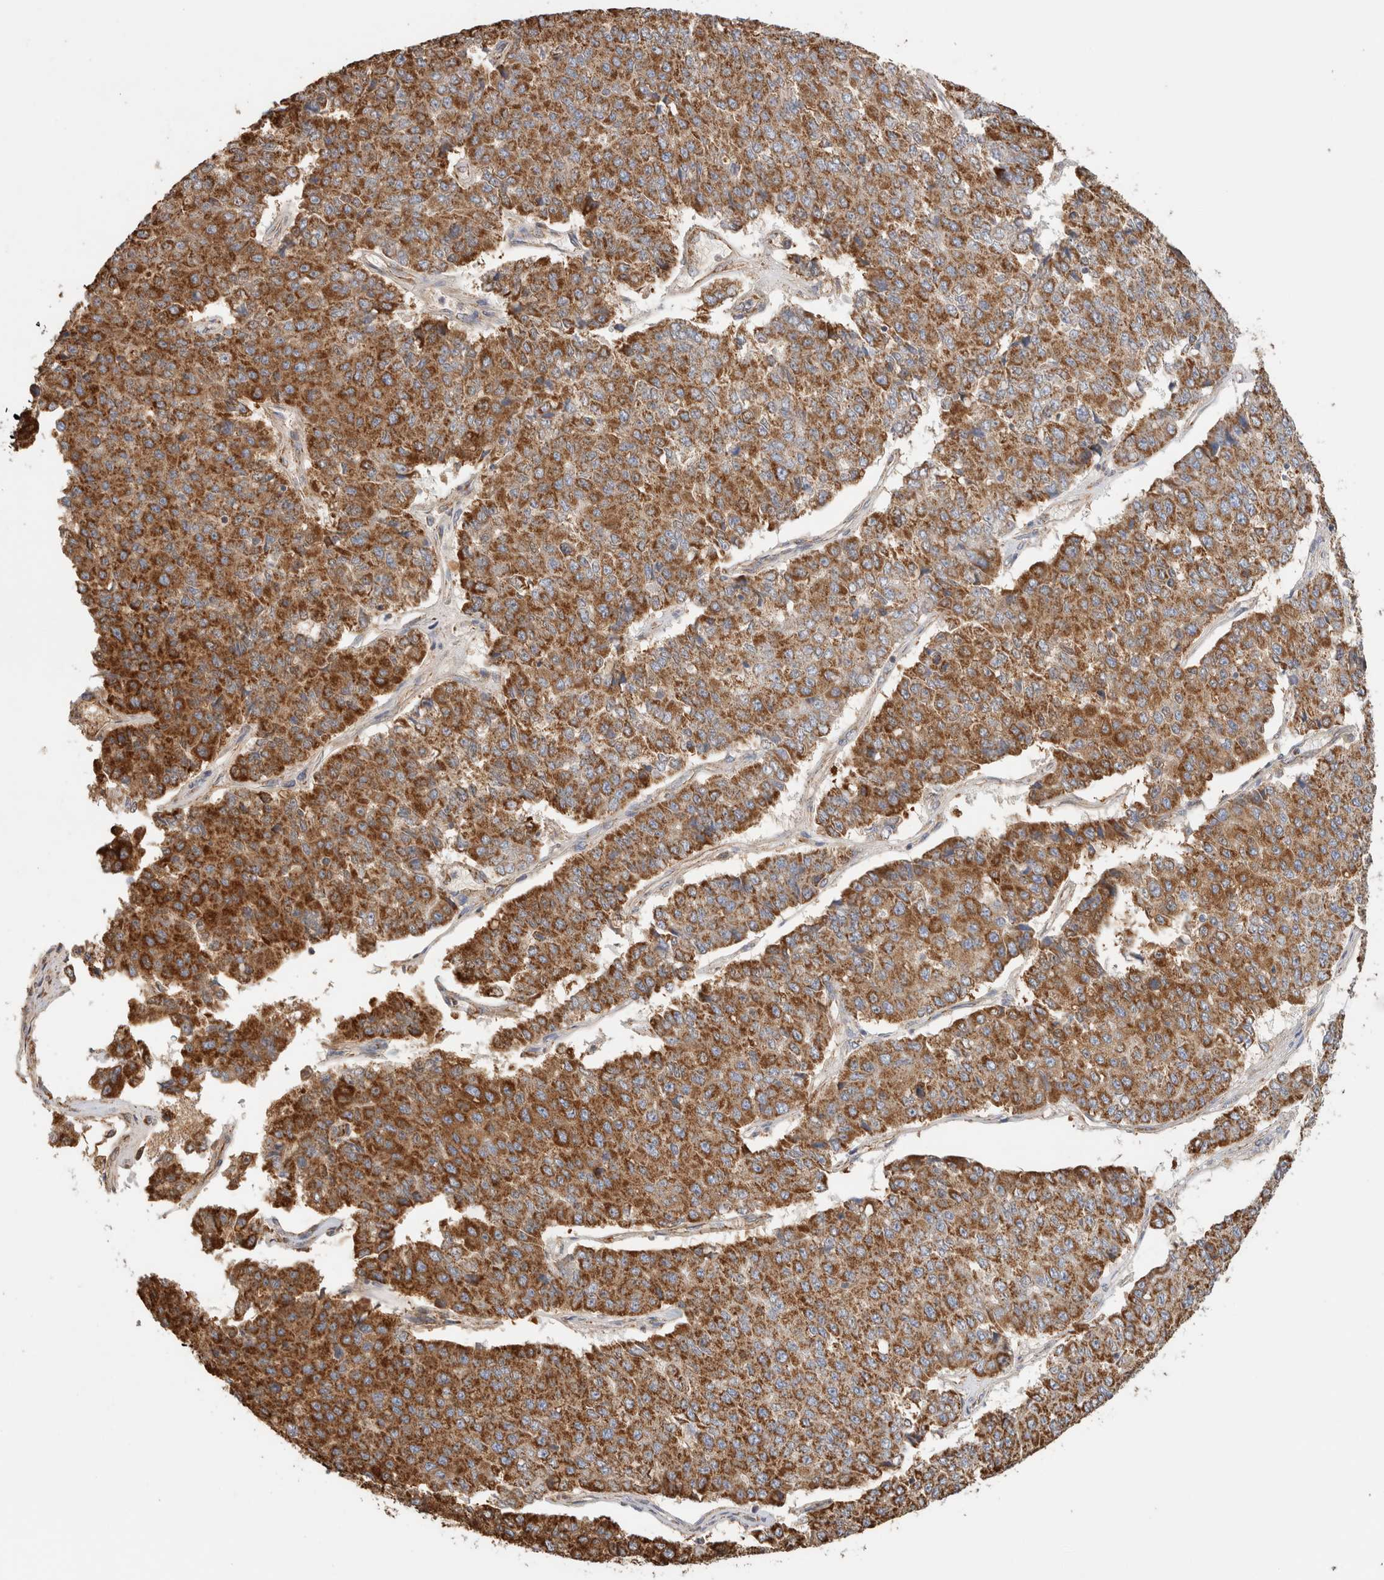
{"staining": {"intensity": "strong", "quantity": ">75%", "location": "cytoplasmic/membranous"}, "tissue": "pancreatic cancer", "cell_type": "Tumor cells", "image_type": "cancer", "snomed": [{"axis": "morphology", "description": "Adenocarcinoma, NOS"}, {"axis": "topography", "description": "Pancreas"}], "caption": "Protein staining by immunohistochemistry reveals strong cytoplasmic/membranous positivity in about >75% of tumor cells in adenocarcinoma (pancreatic). (IHC, brightfield microscopy, high magnification).", "gene": "C1QBP", "patient": {"sex": "male", "age": 50}}